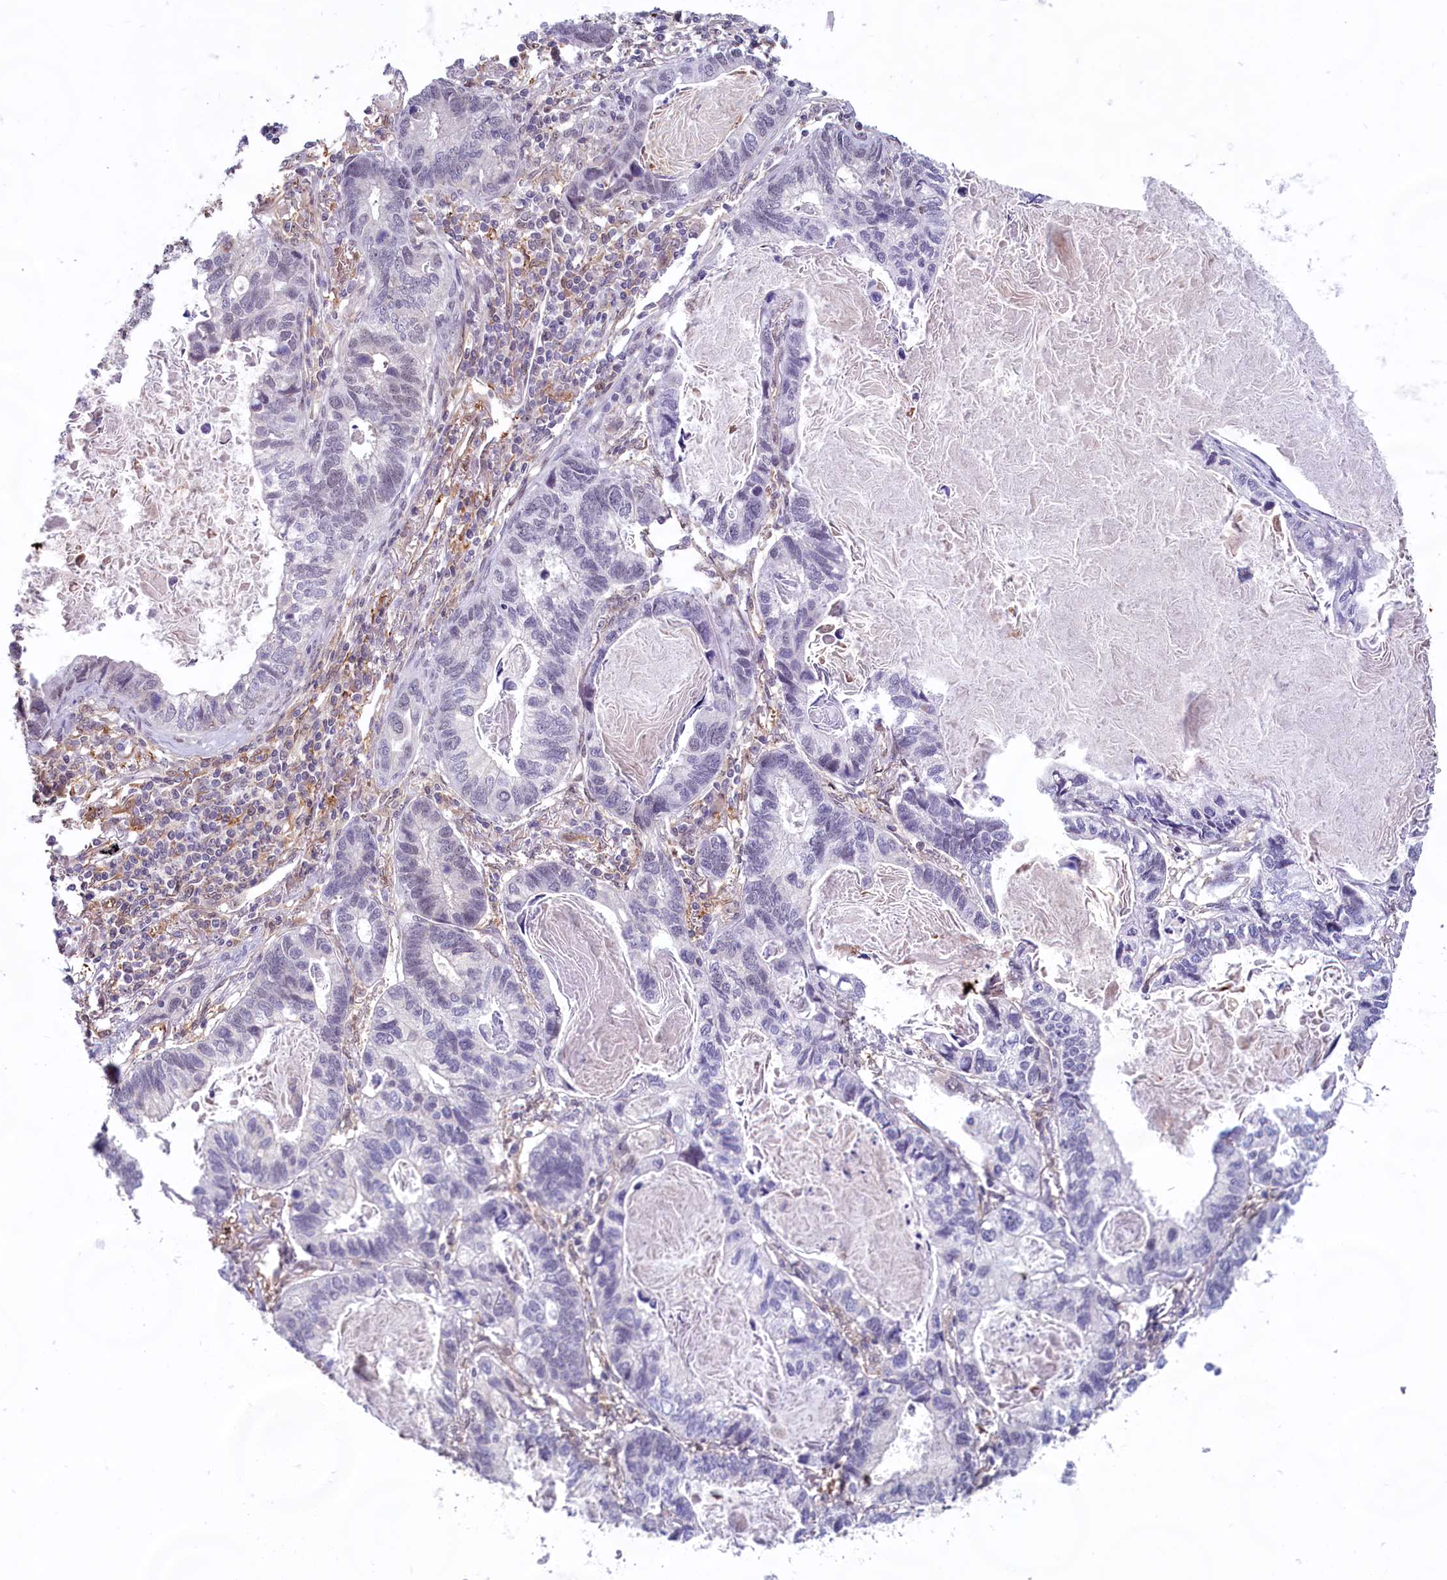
{"staining": {"intensity": "negative", "quantity": "none", "location": "none"}, "tissue": "lung cancer", "cell_type": "Tumor cells", "image_type": "cancer", "snomed": [{"axis": "morphology", "description": "Adenocarcinoma, NOS"}, {"axis": "topography", "description": "Lung"}], "caption": "This is an IHC micrograph of human adenocarcinoma (lung). There is no staining in tumor cells.", "gene": "C1D", "patient": {"sex": "male", "age": 67}}